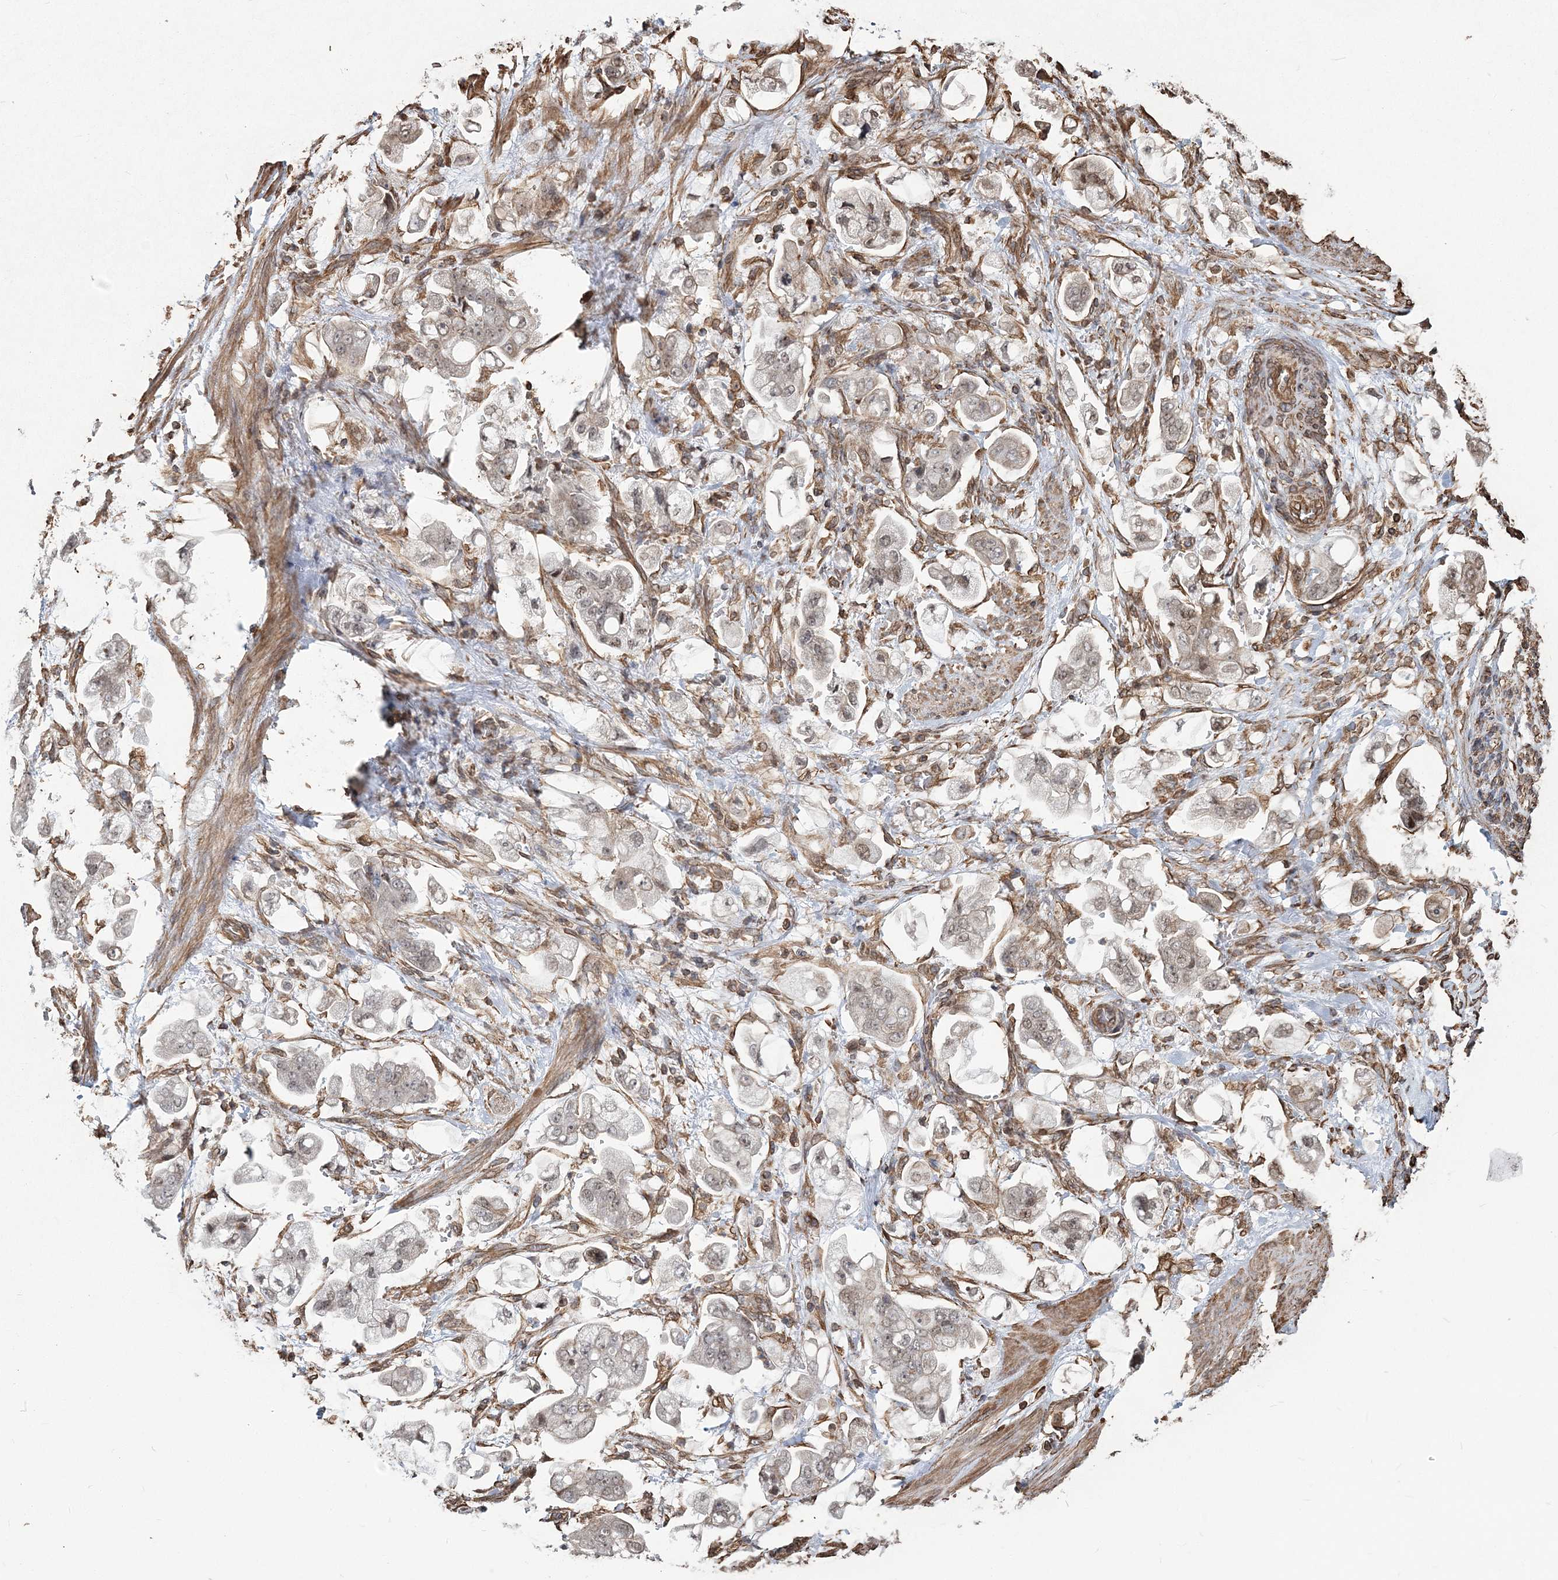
{"staining": {"intensity": "weak", "quantity": "25%-75%", "location": "nuclear"}, "tissue": "stomach cancer", "cell_type": "Tumor cells", "image_type": "cancer", "snomed": [{"axis": "morphology", "description": "Adenocarcinoma, NOS"}, {"axis": "topography", "description": "Stomach"}], "caption": "Protein expression by immunohistochemistry reveals weak nuclear staining in approximately 25%-75% of tumor cells in adenocarcinoma (stomach).", "gene": "ATP11B", "patient": {"sex": "male", "age": 62}}